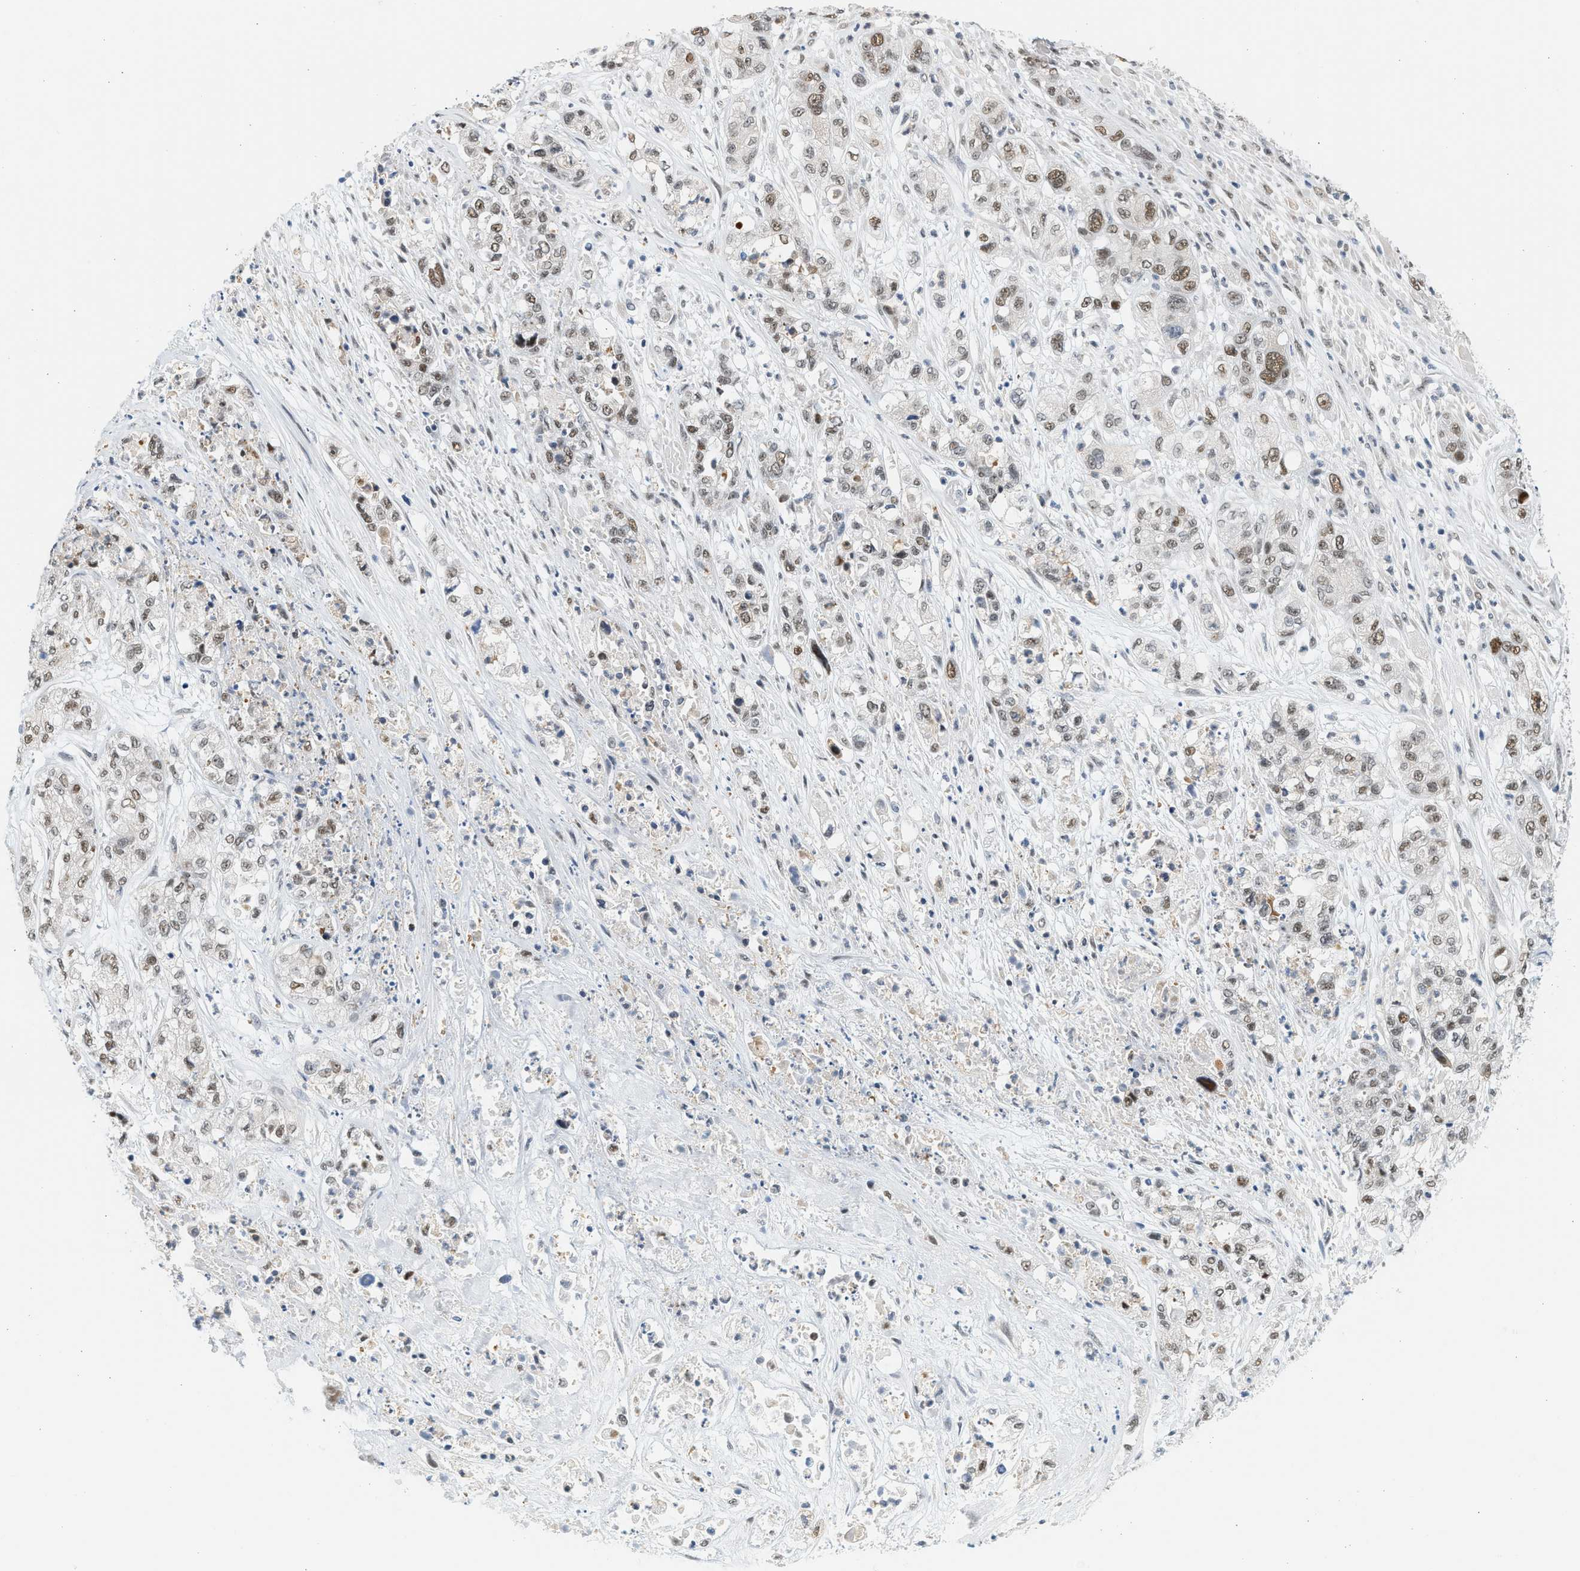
{"staining": {"intensity": "moderate", "quantity": "25%-75%", "location": "nuclear"}, "tissue": "pancreatic cancer", "cell_type": "Tumor cells", "image_type": "cancer", "snomed": [{"axis": "morphology", "description": "Adenocarcinoma, NOS"}, {"axis": "topography", "description": "Pancreas"}], "caption": "High-power microscopy captured an immunohistochemistry histopathology image of adenocarcinoma (pancreatic), revealing moderate nuclear expression in approximately 25%-75% of tumor cells.", "gene": "HIPK1", "patient": {"sex": "female", "age": 78}}